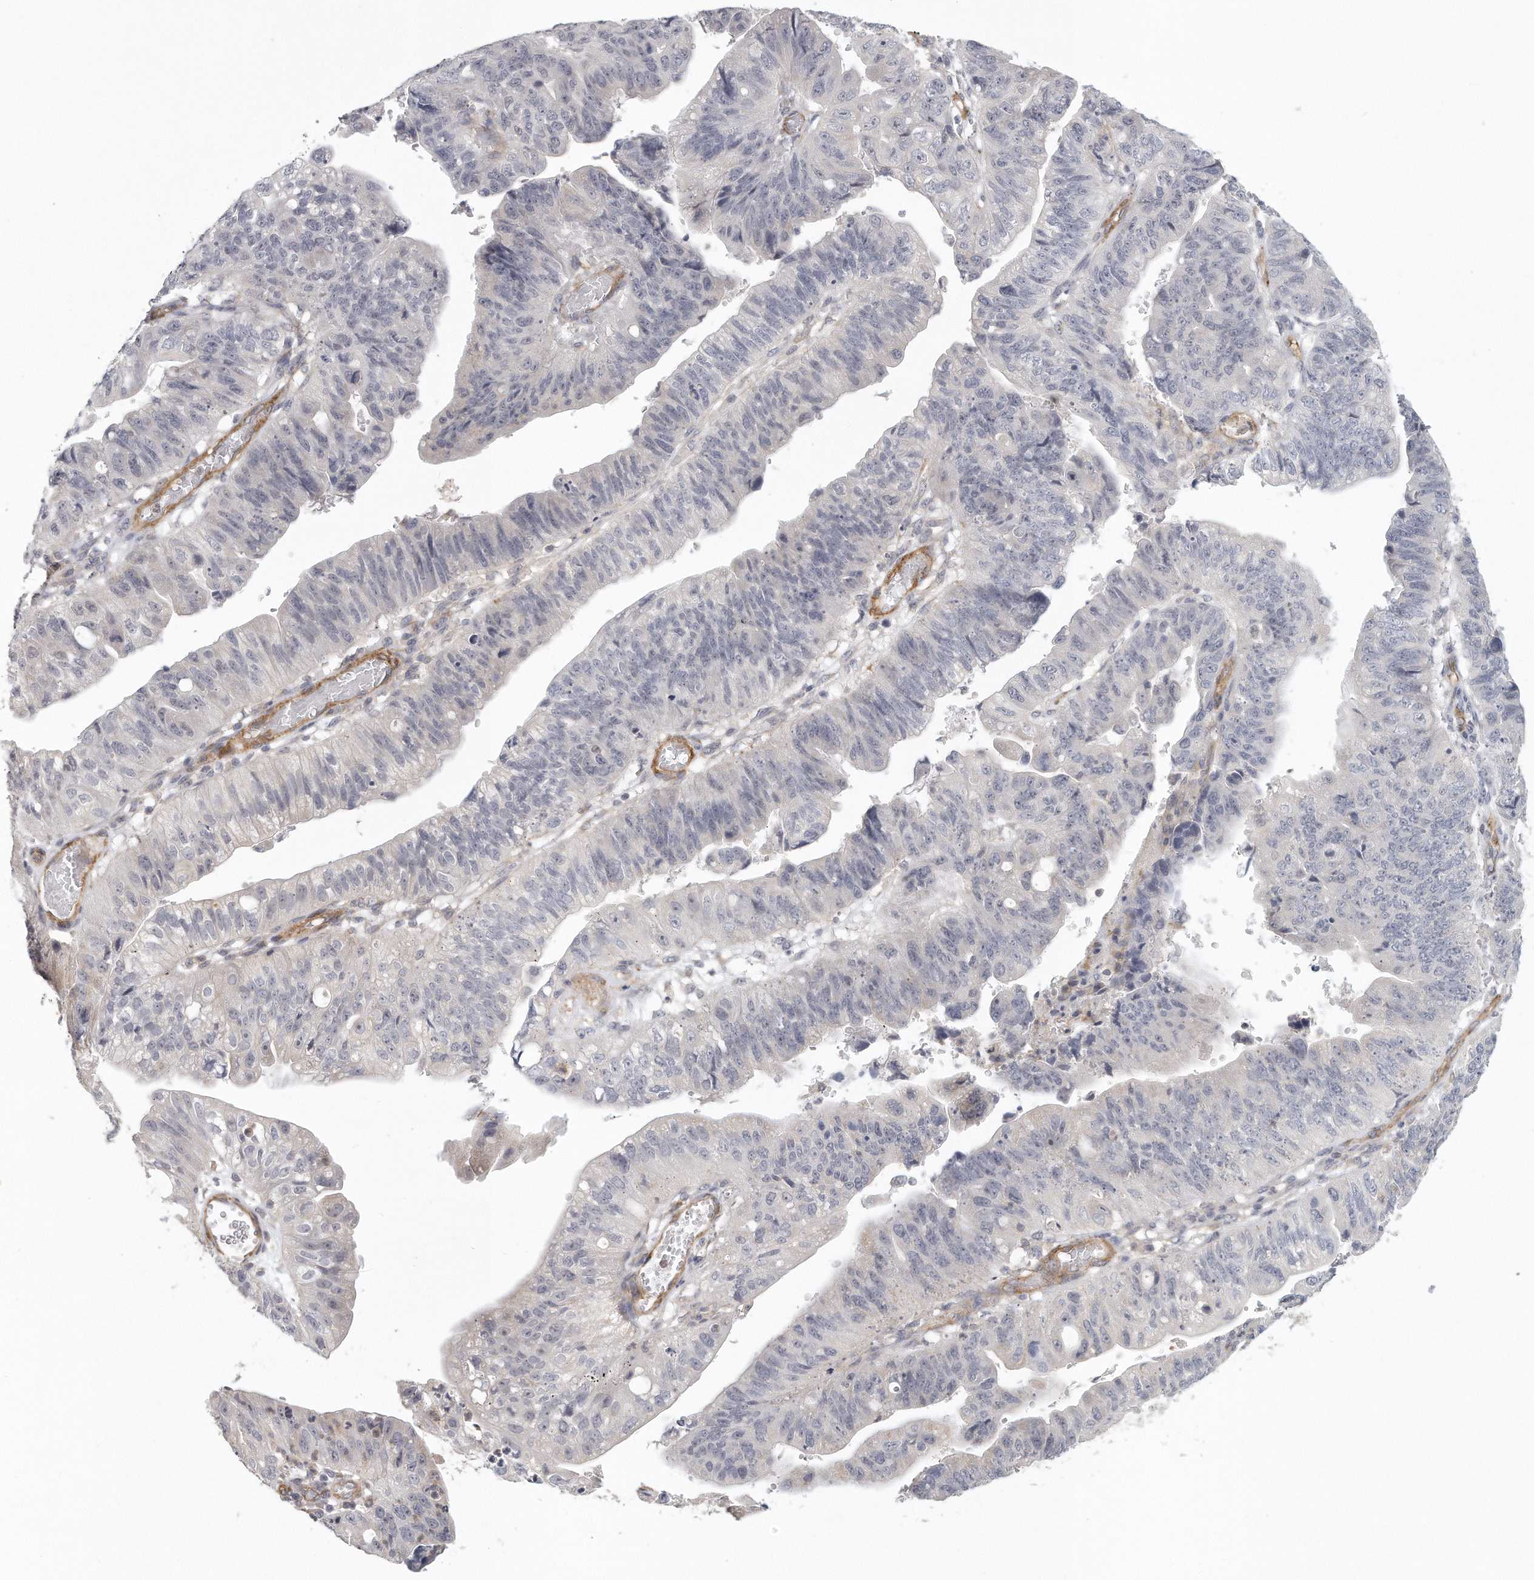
{"staining": {"intensity": "negative", "quantity": "none", "location": "none"}, "tissue": "stomach cancer", "cell_type": "Tumor cells", "image_type": "cancer", "snomed": [{"axis": "morphology", "description": "Adenocarcinoma, NOS"}, {"axis": "topography", "description": "Stomach"}], "caption": "An IHC micrograph of stomach cancer (adenocarcinoma) is shown. There is no staining in tumor cells of stomach cancer (adenocarcinoma). (Brightfield microscopy of DAB (3,3'-diaminobenzidine) IHC at high magnification).", "gene": "MTERF4", "patient": {"sex": "male", "age": 59}}